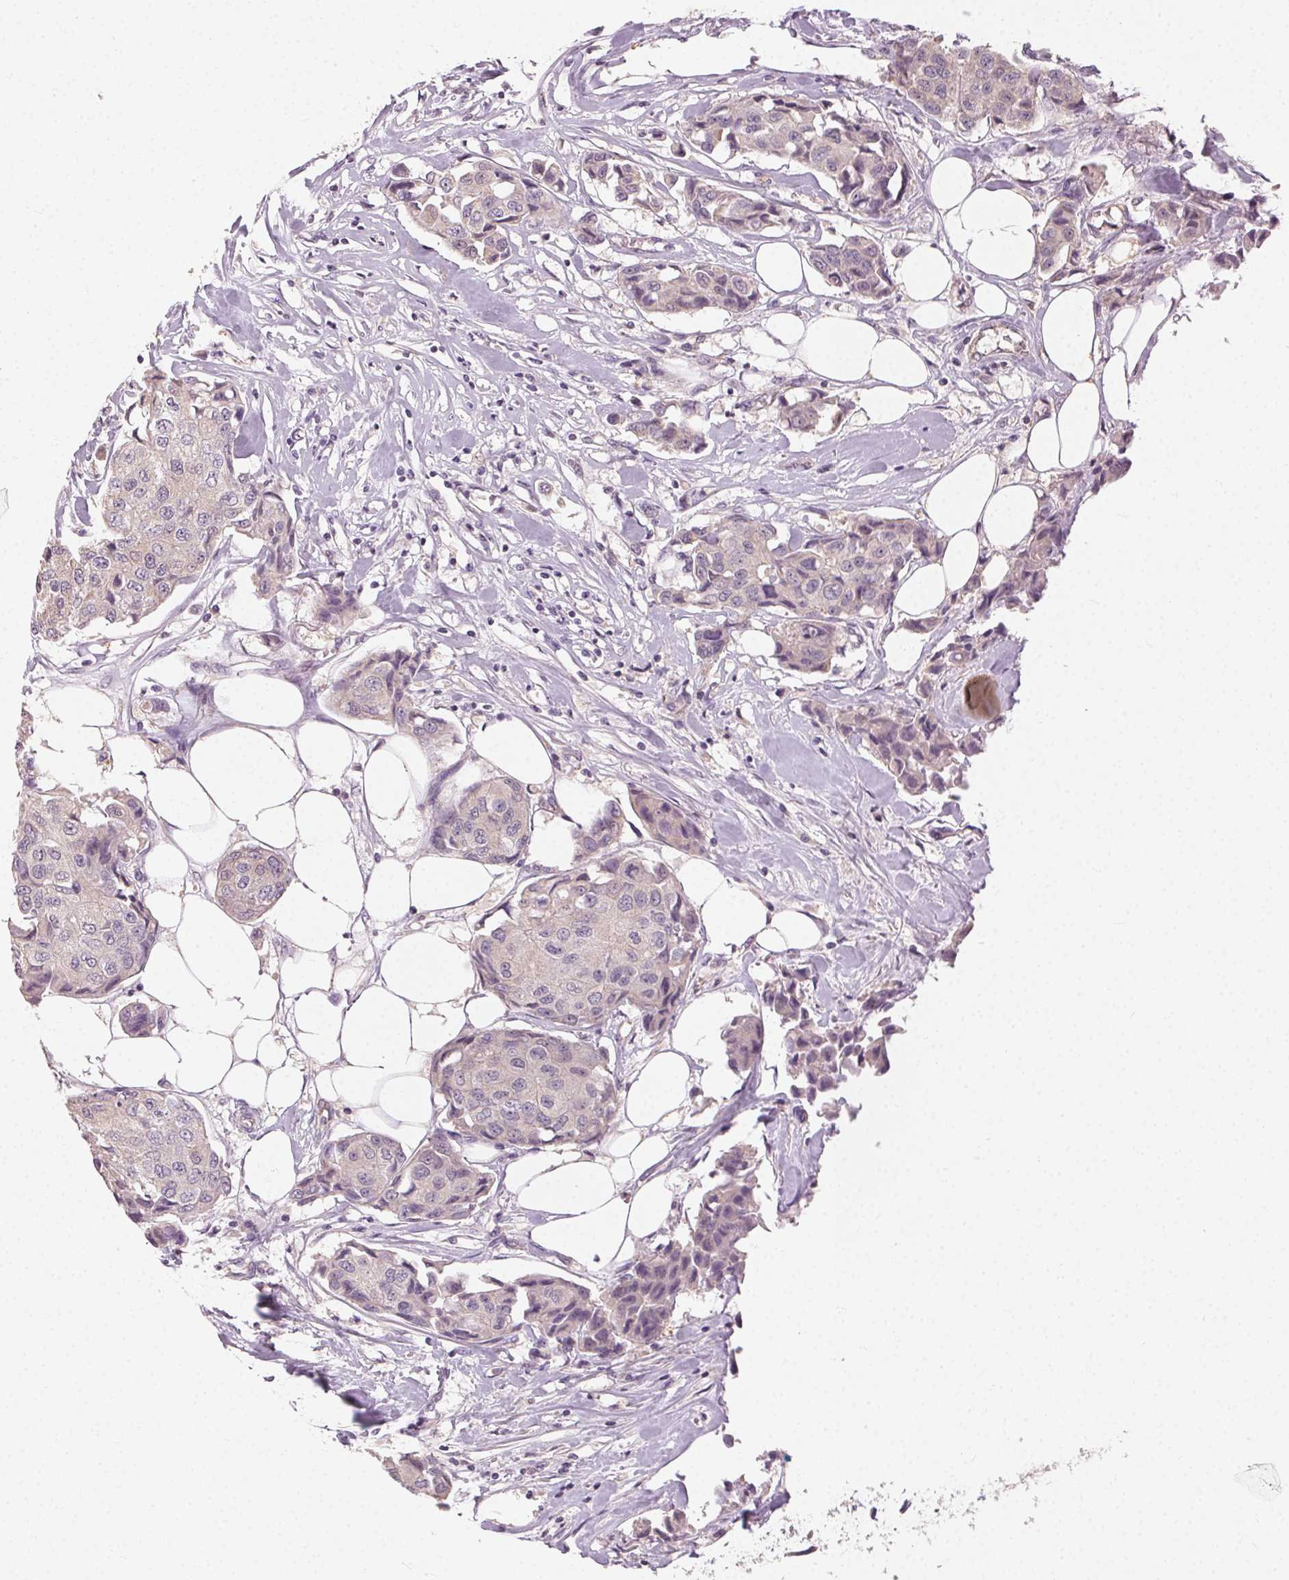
{"staining": {"intensity": "weak", "quantity": "<25%", "location": "cytoplasmic/membranous"}, "tissue": "breast cancer", "cell_type": "Tumor cells", "image_type": "cancer", "snomed": [{"axis": "morphology", "description": "Duct carcinoma"}, {"axis": "topography", "description": "Breast"}, {"axis": "topography", "description": "Lymph node"}], "caption": "Infiltrating ductal carcinoma (breast) was stained to show a protein in brown. There is no significant expression in tumor cells.", "gene": "CLTRN", "patient": {"sex": "female", "age": 80}}